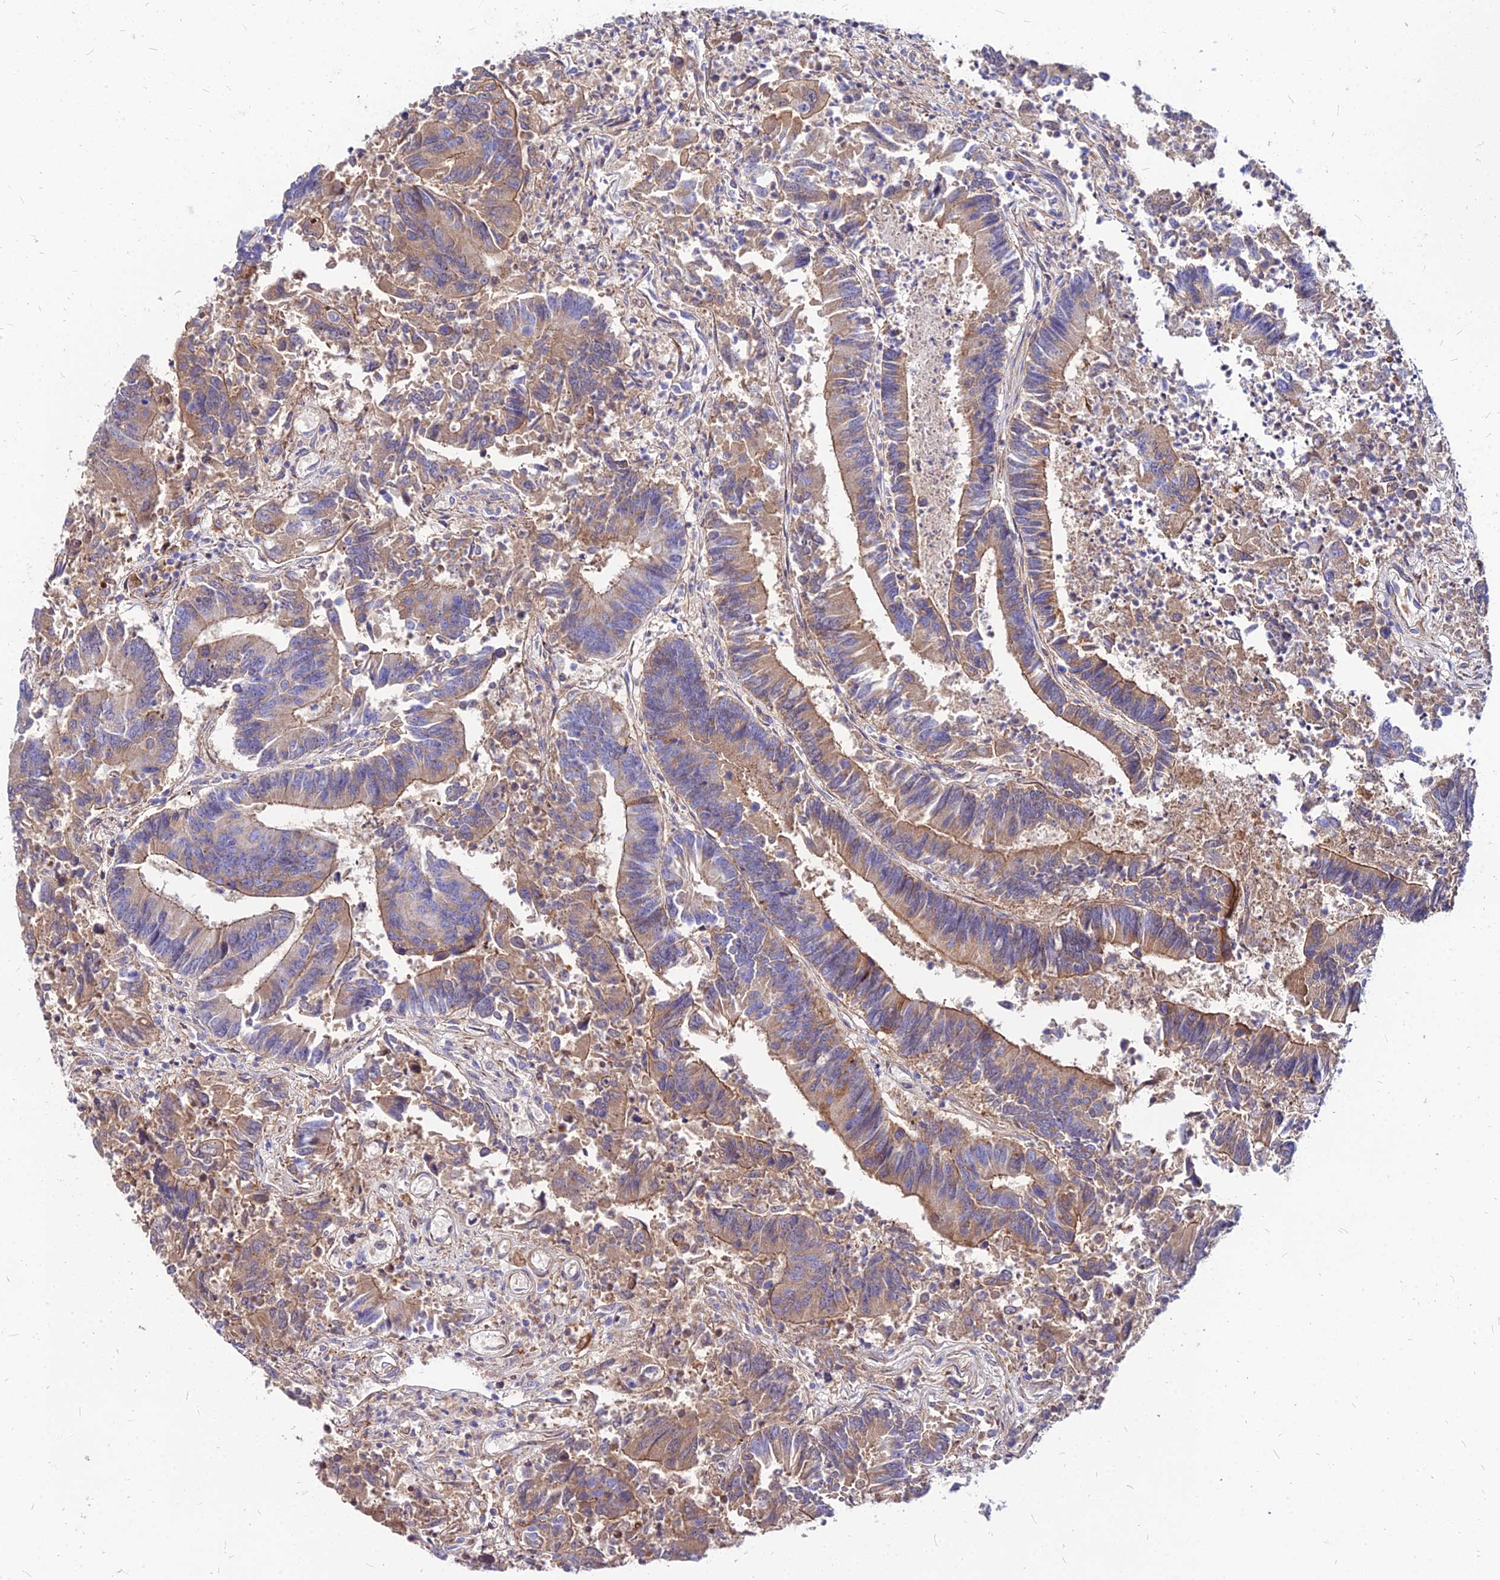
{"staining": {"intensity": "weak", "quantity": "25%-75%", "location": "cytoplasmic/membranous"}, "tissue": "colorectal cancer", "cell_type": "Tumor cells", "image_type": "cancer", "snomed": [{"axis": "morphology", "description": "Adenocarcinoma, NOS"}, {"axis": "topography", "description": "Colon"}], "caption": "Immunohistochemistry (IHC) staining of colorectal adenocarcinoma, which displays low levels of weak cytoplasmic/membranous positivity in approximately 25%-75% of tumor cells indicating weak cytoplasmic/membranous protein staining. The staining was performed using DAB (brown) for protein detection and nuclei were counterstained in hematoxylin (blue).", "gene": "ACSM6", "patient": {"sex": "female", "age": 67}}